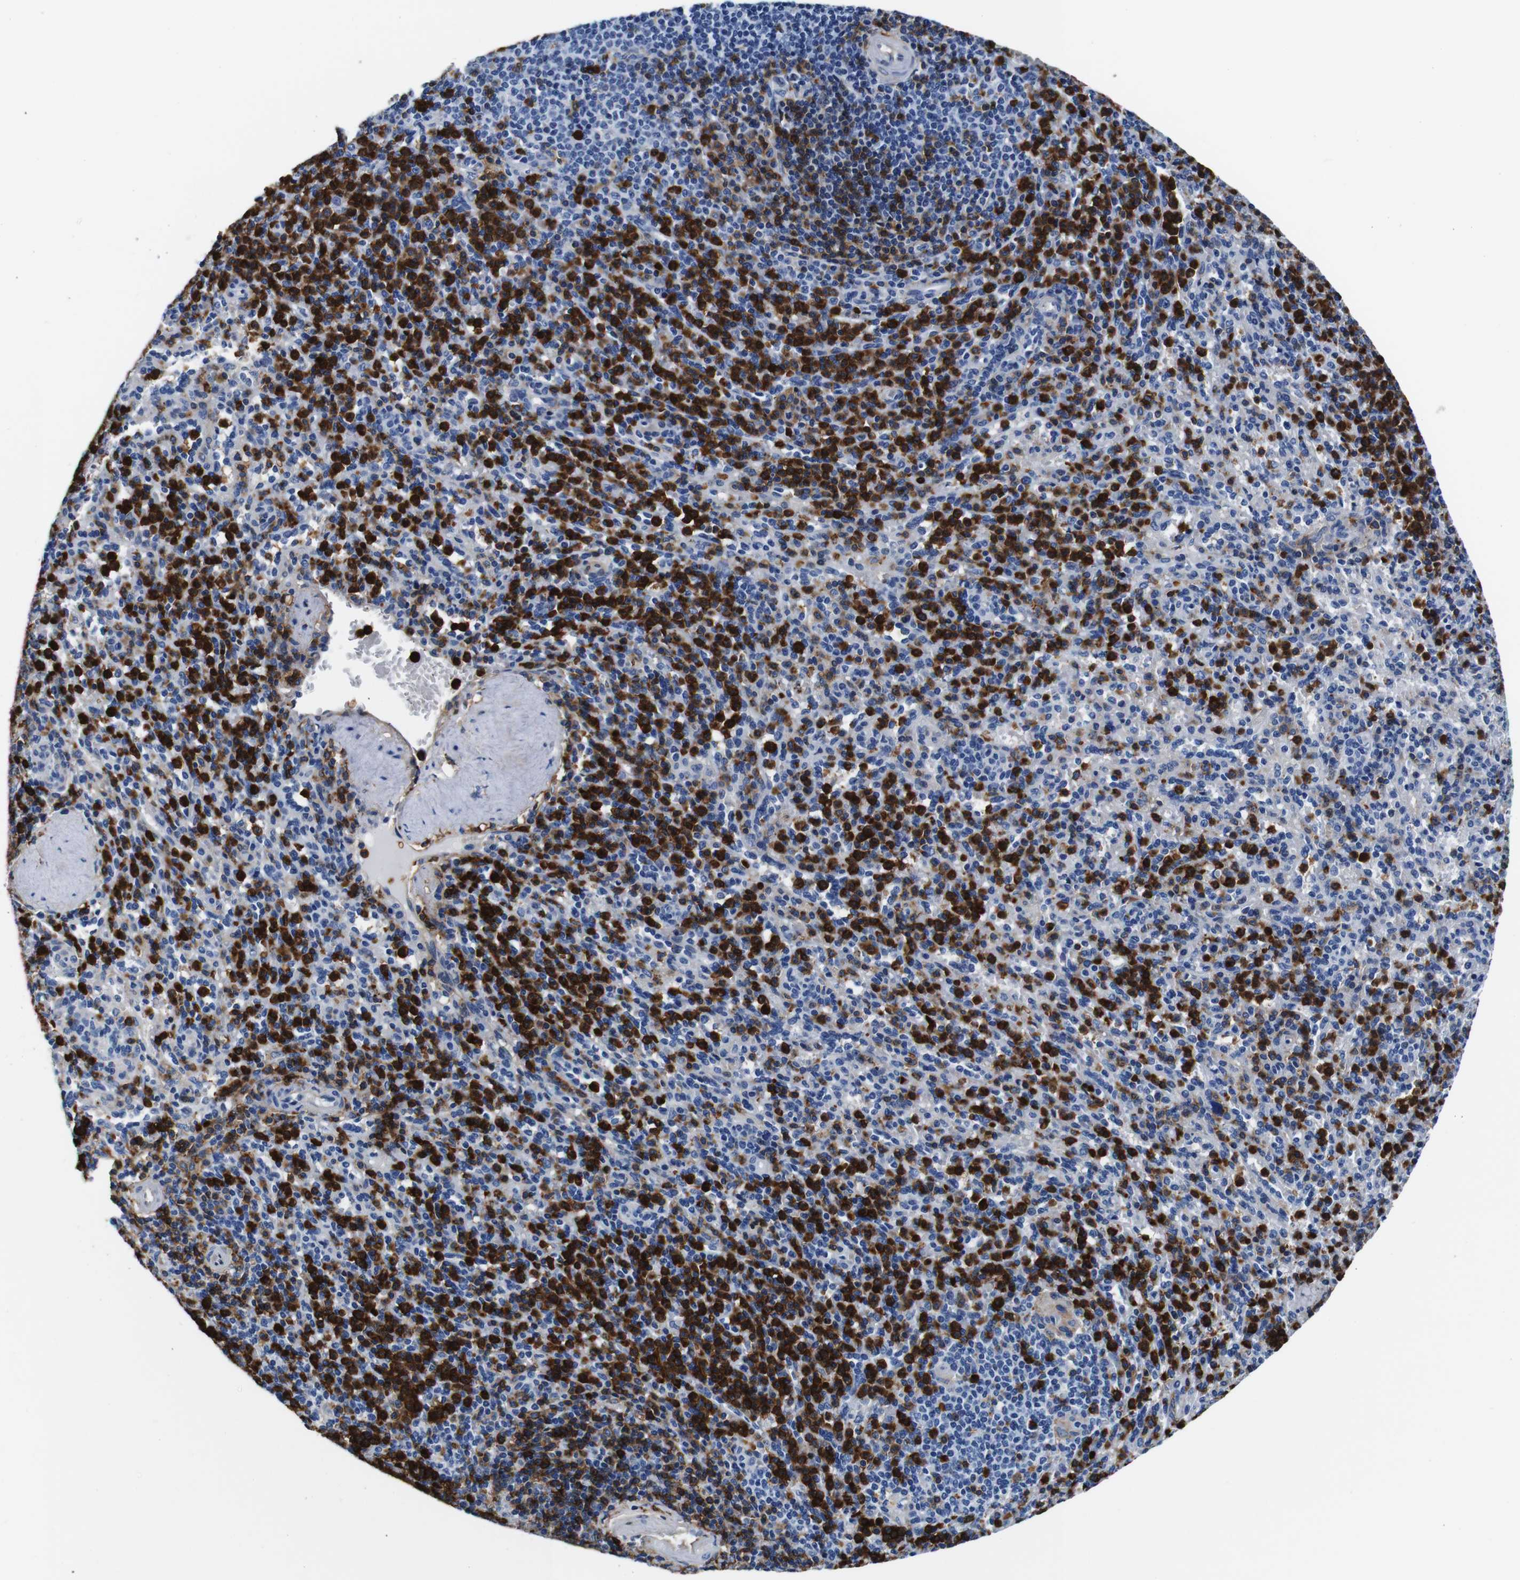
{"staining": {"intensity": "strong", "quantity": "25%-75%", "location": "cytoplasmic/membranous"}, "tissue": "spleen", "cell_type": "Cells in red pulp", "image_type": "normal", "snomed": [{"axis": "morphology", "description": "Normal tissue, NOS"}, {"axis": "topography", "description": "Spleen"}], "caption": "Spleen stained with immunohistochemistry shows strong cytoplasmic/membranous positivity in approximately 25%-75% of cells in red pulp. (brown staining indicates protein expression, while blue staining denotes nuclei).", "gene": "ANXA1", "patient": {"sex": "male", "age": 36}}